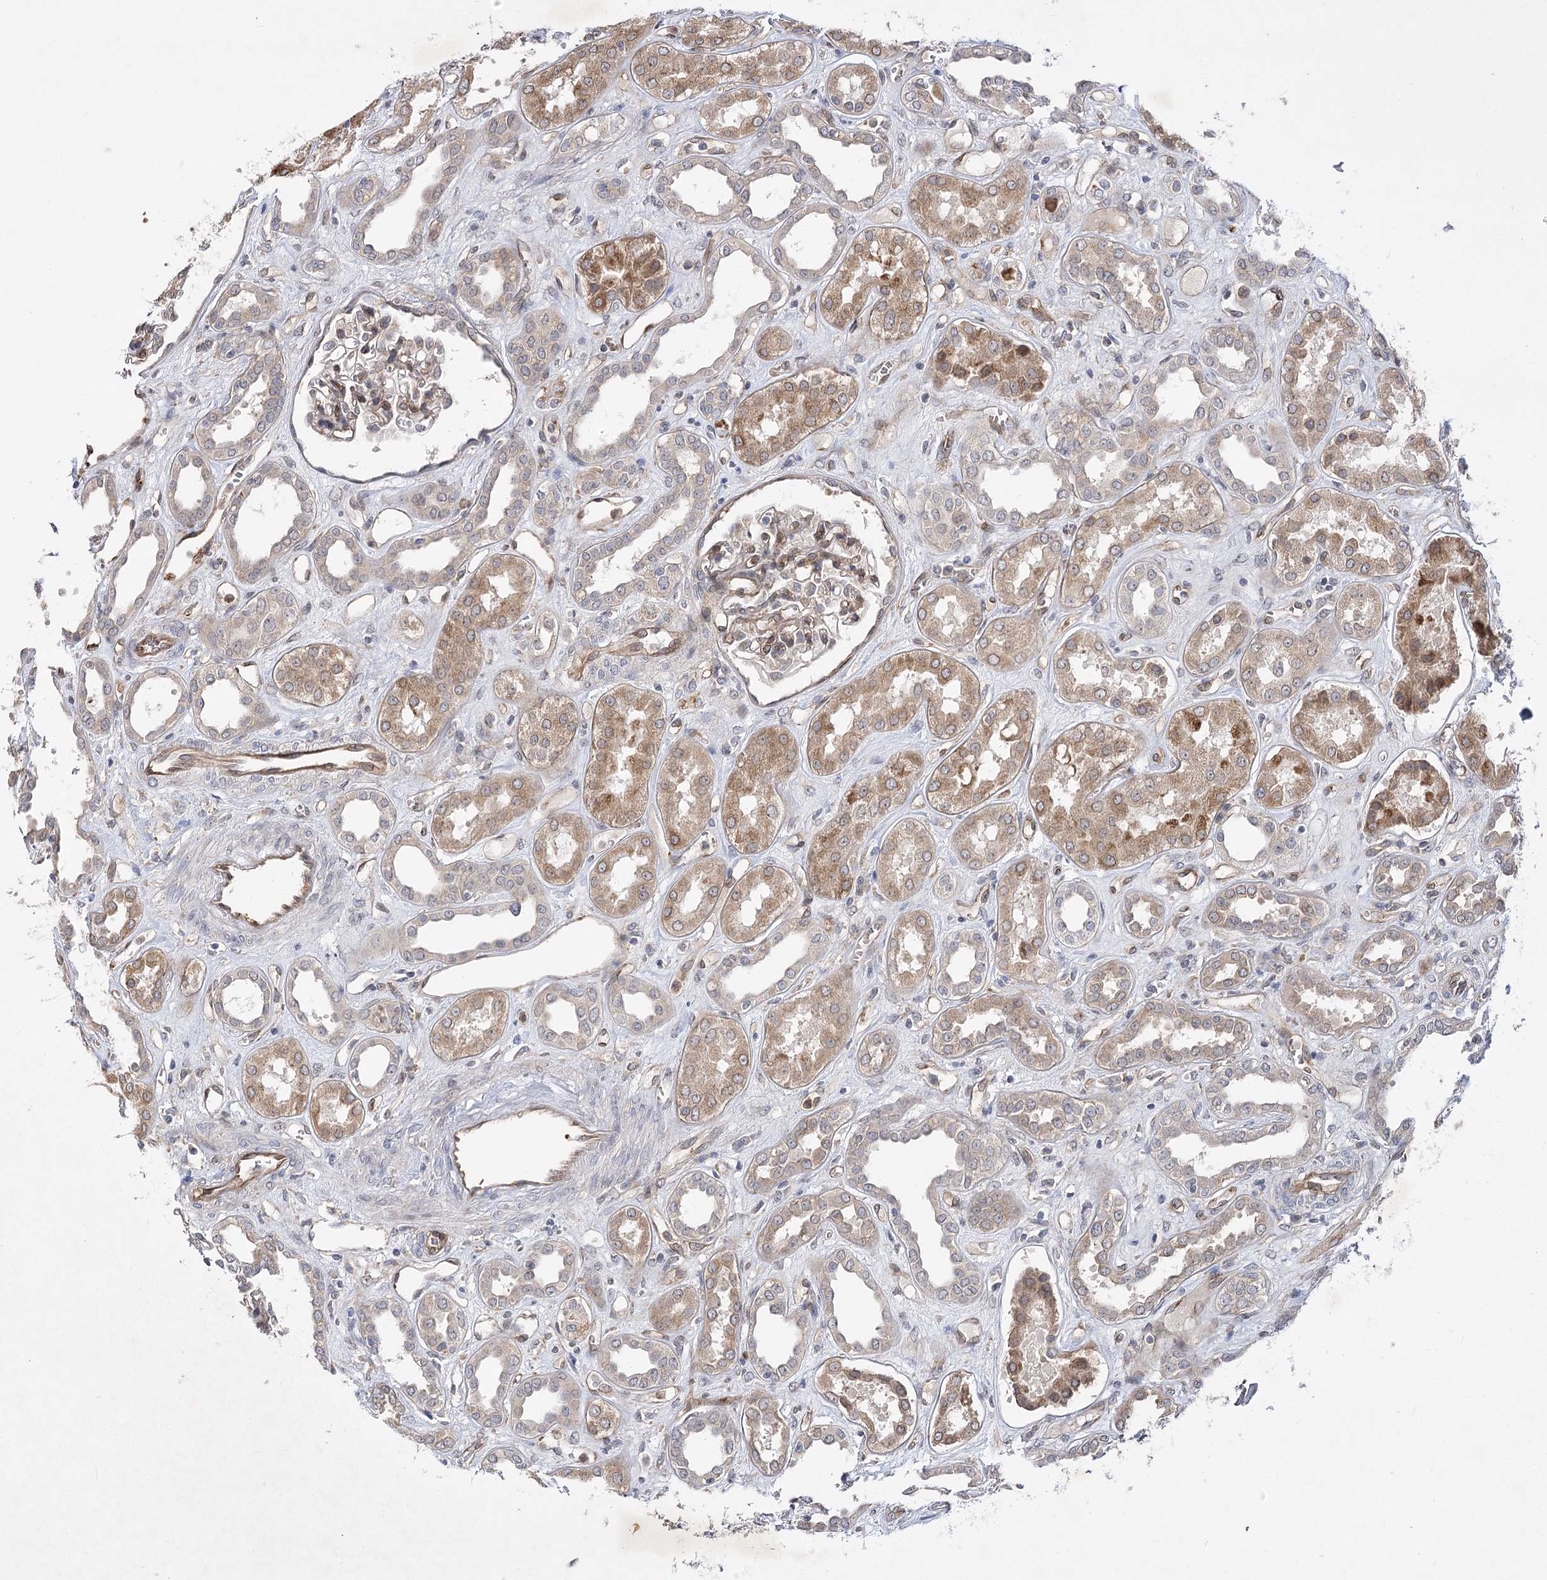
{"staining": {"intensity": "moderate", "quantity": "<25%", "location": "cytoplasmic/membranous"}, "tissue": "kidney", "cell_type": "Cells in glomeruli", "image_type": "normal", "snomed": [{"axis": "morphology", "description": "Normal tissue, NOS"}, {"axis": "topography", "description": "Kidney"}], "caption": "Kidney stained with a brown dye exhibits moderate cytoplasmic/membranous positive positivity in about <25% of cells in glomeruli.", "gene": "ARHGAP31", "patient": {"sex": "male", "age": 59}}